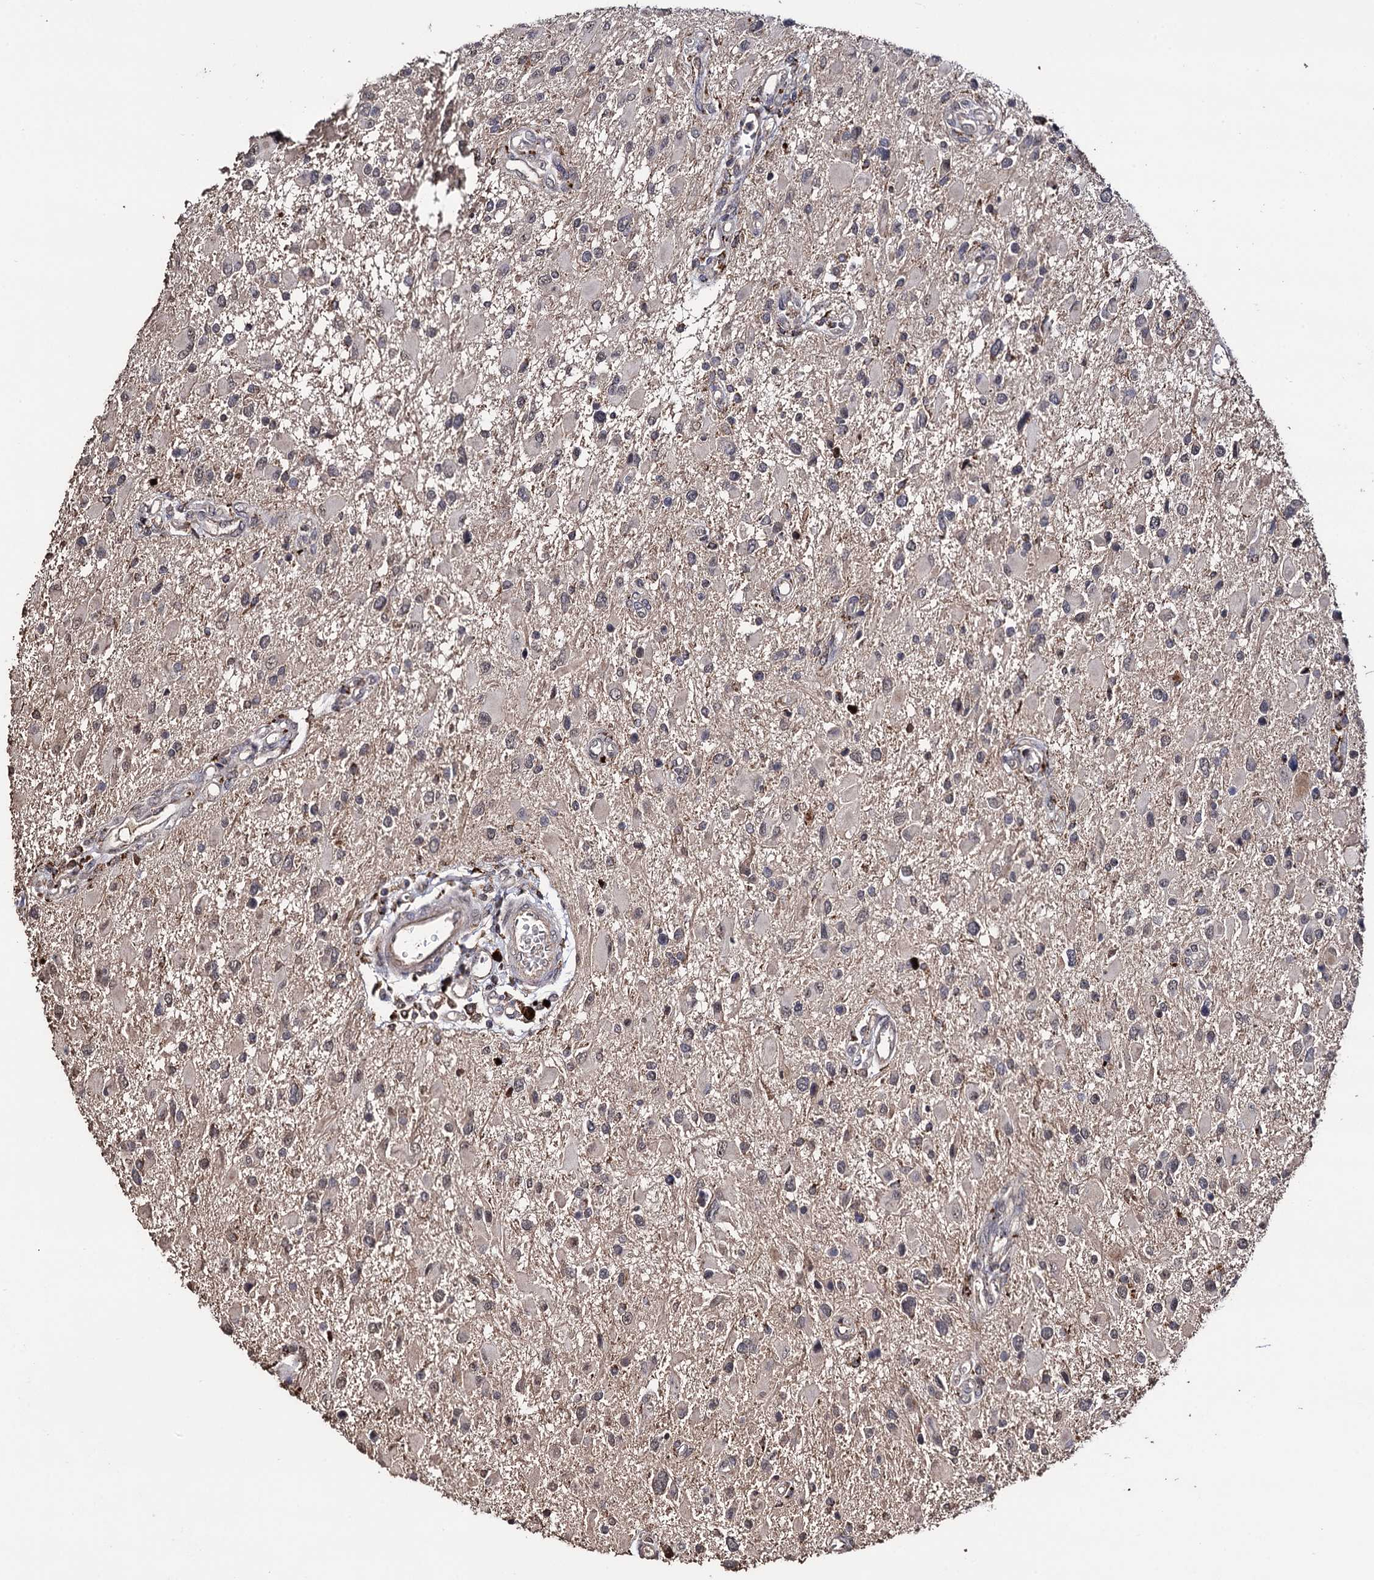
{"staining": {"intensity": "weak", "quantity": "<25%", "location": "nuclear"}, "tissue": "glioma", "cell_type": "Tumor cells", "image_type": "cancer", "snomed": [{"axis": "morphology", "description": "Glioma, malignant, High grade"}, {"axis": "topography", "description": "Brain"}], "caption": "The immunohistochemistry (IHC) image has no significant staining in tumor cells of high-grade glioma (malignant) tissue.", "gene": "MICAL2", "patient": {"sex": "male", "age": 53}}